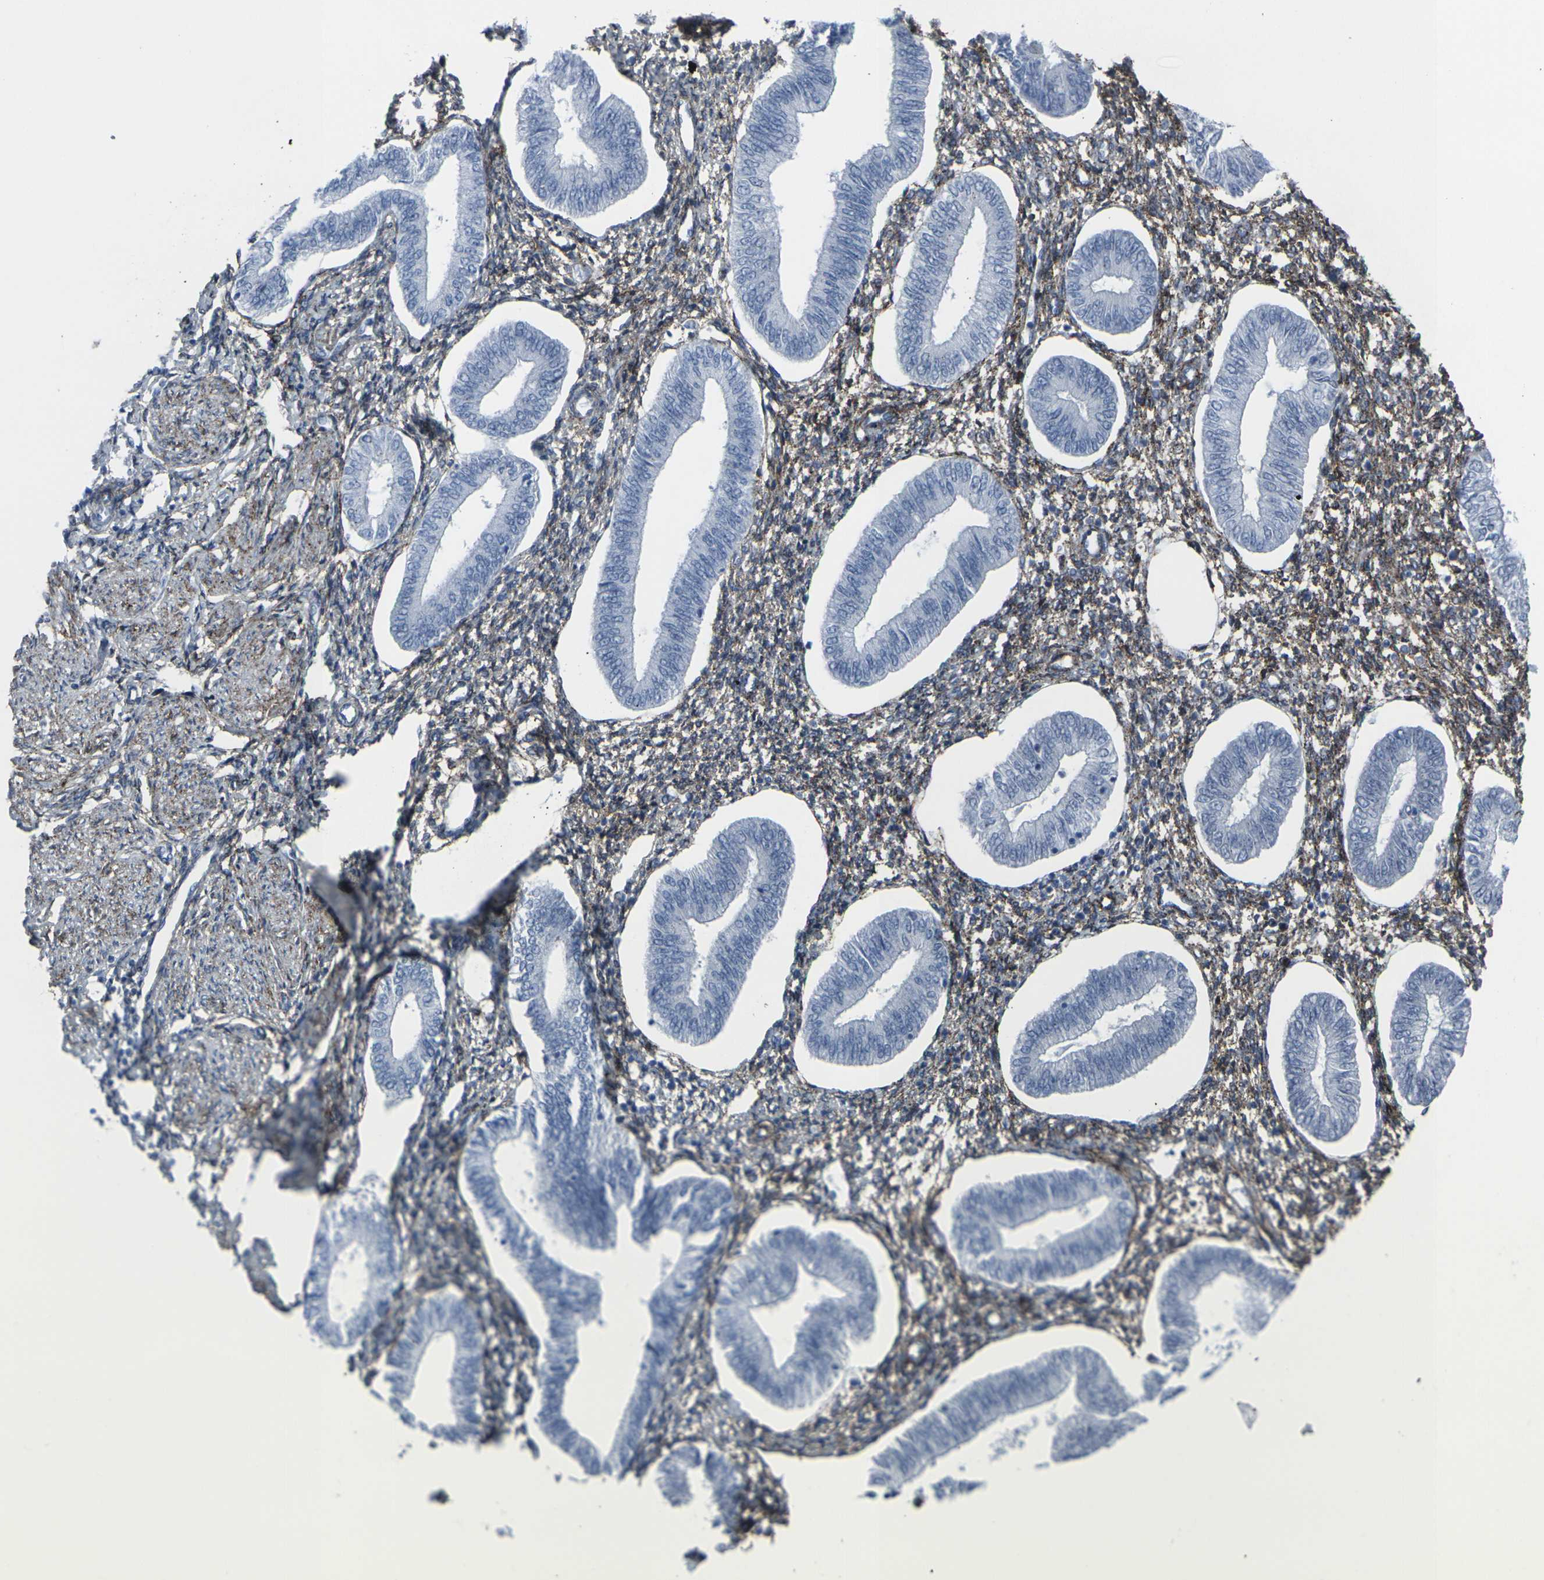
{"staining": {"intensity": "moderate", "quantity": "25%-75%", "location": "cytoplasmic/membranous"}, "tissue": "endometrium", "cell_type": "Cells in endometrial stroma", "image_type": "normal", "snomed": [{"axis": "morphology", "description": "Normal tissue, NOS"}, {"axis": "topography", "description": "Endometrium"}], "caption": "Benign endometrium exhibits moderate cytoplasmic/membranous positivity in approximately 25%-75% of cells in endometrial stroma.", "gene": "CDH11", "patient": {"sex": "female", "age": 50}}